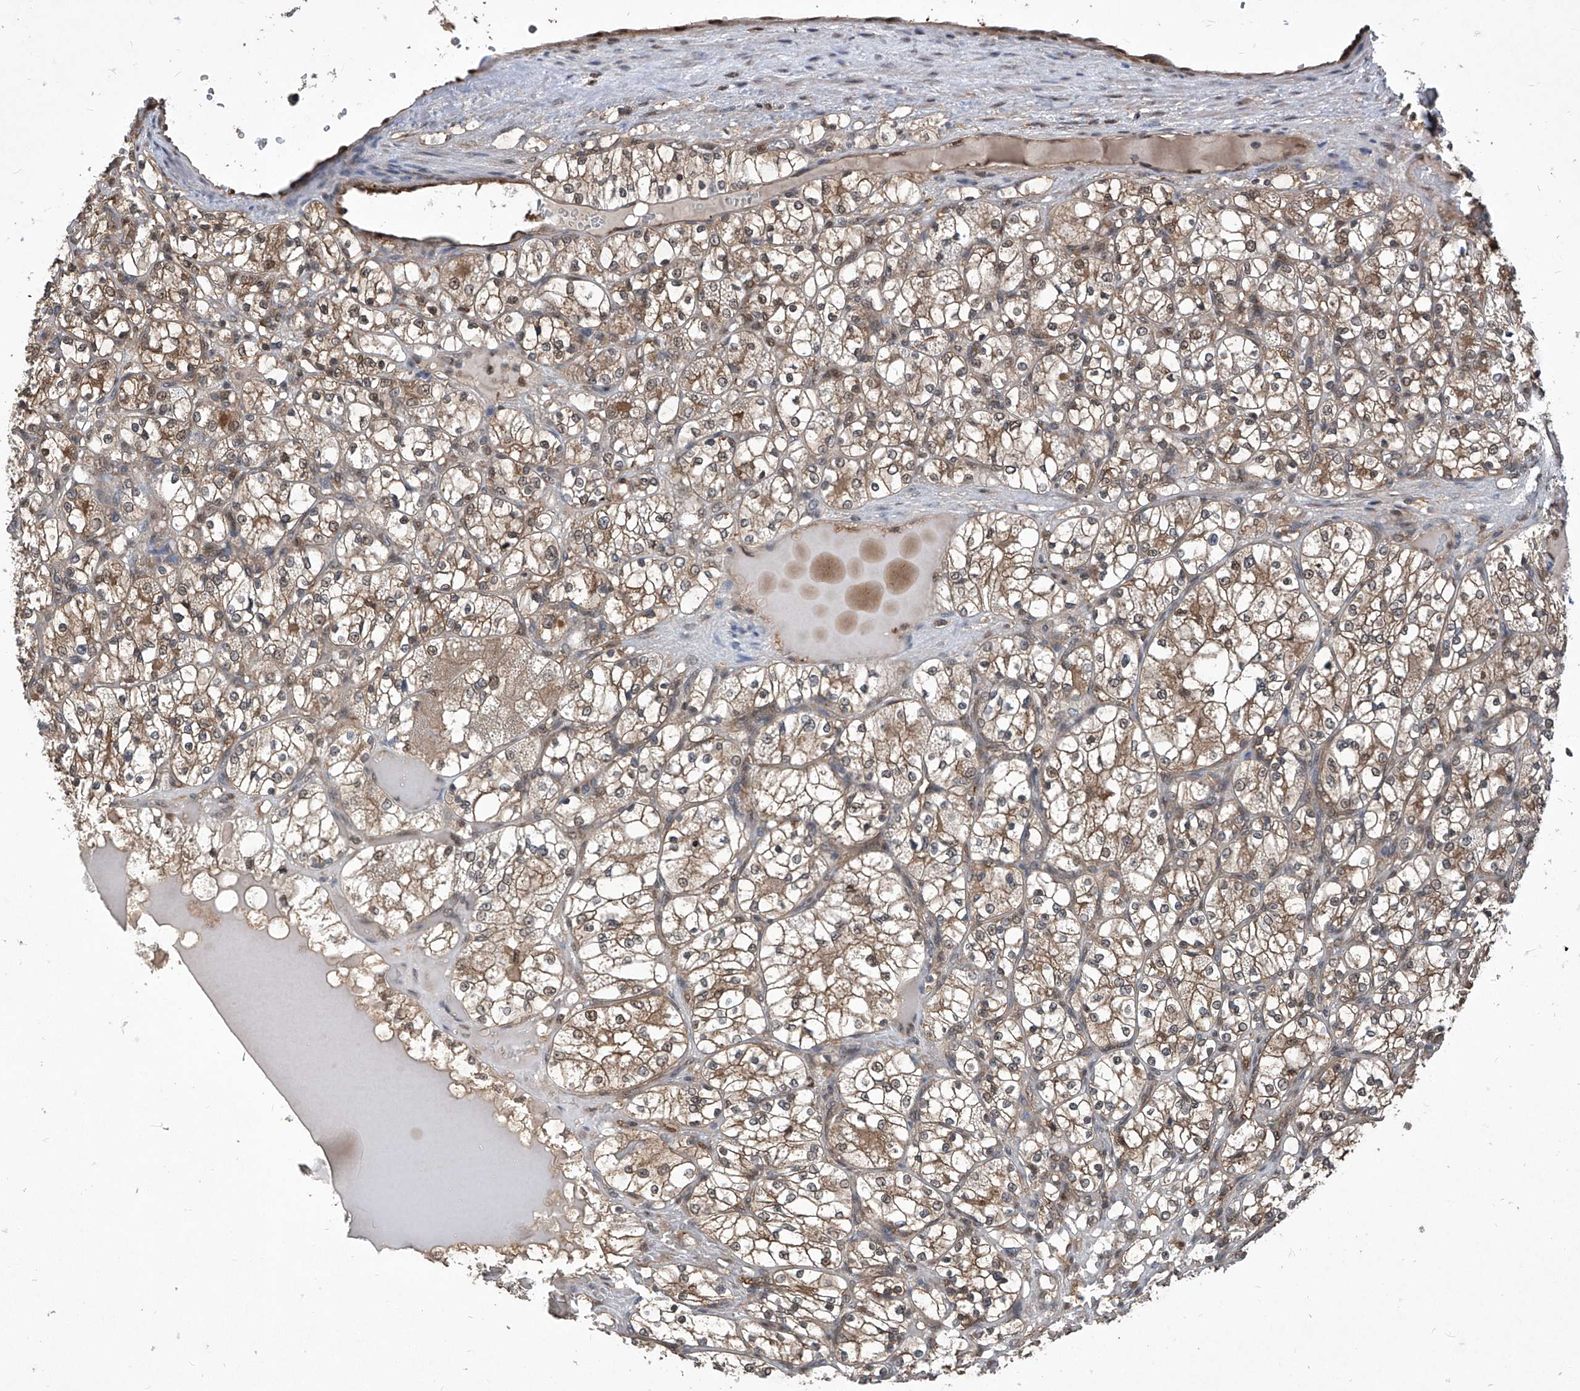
{"staining": {"intensity": "moderate", "quantity": ">75%", "location": "cytoplasmic/membranous,nuclear"}, "tissue": "renal cancer", "cell_type": "Tumor cells", "image_type": "cancer", "snomed": [{"axis": "morphology", "description": "Adenocarcinoma, NOS"}, {"axis": "topography", "description": "Kidney"}], "caption": "Immunohistochemical staining of human renal cancer (adenocarcinoma) shows medium levels of moderate cytoplasmic/membranous and nuclear staining in about >75% of tumor cells. Nuclei are stained in blue.", "gene": "PSMB1", "patient": {"sex": "female", "age": 69}}